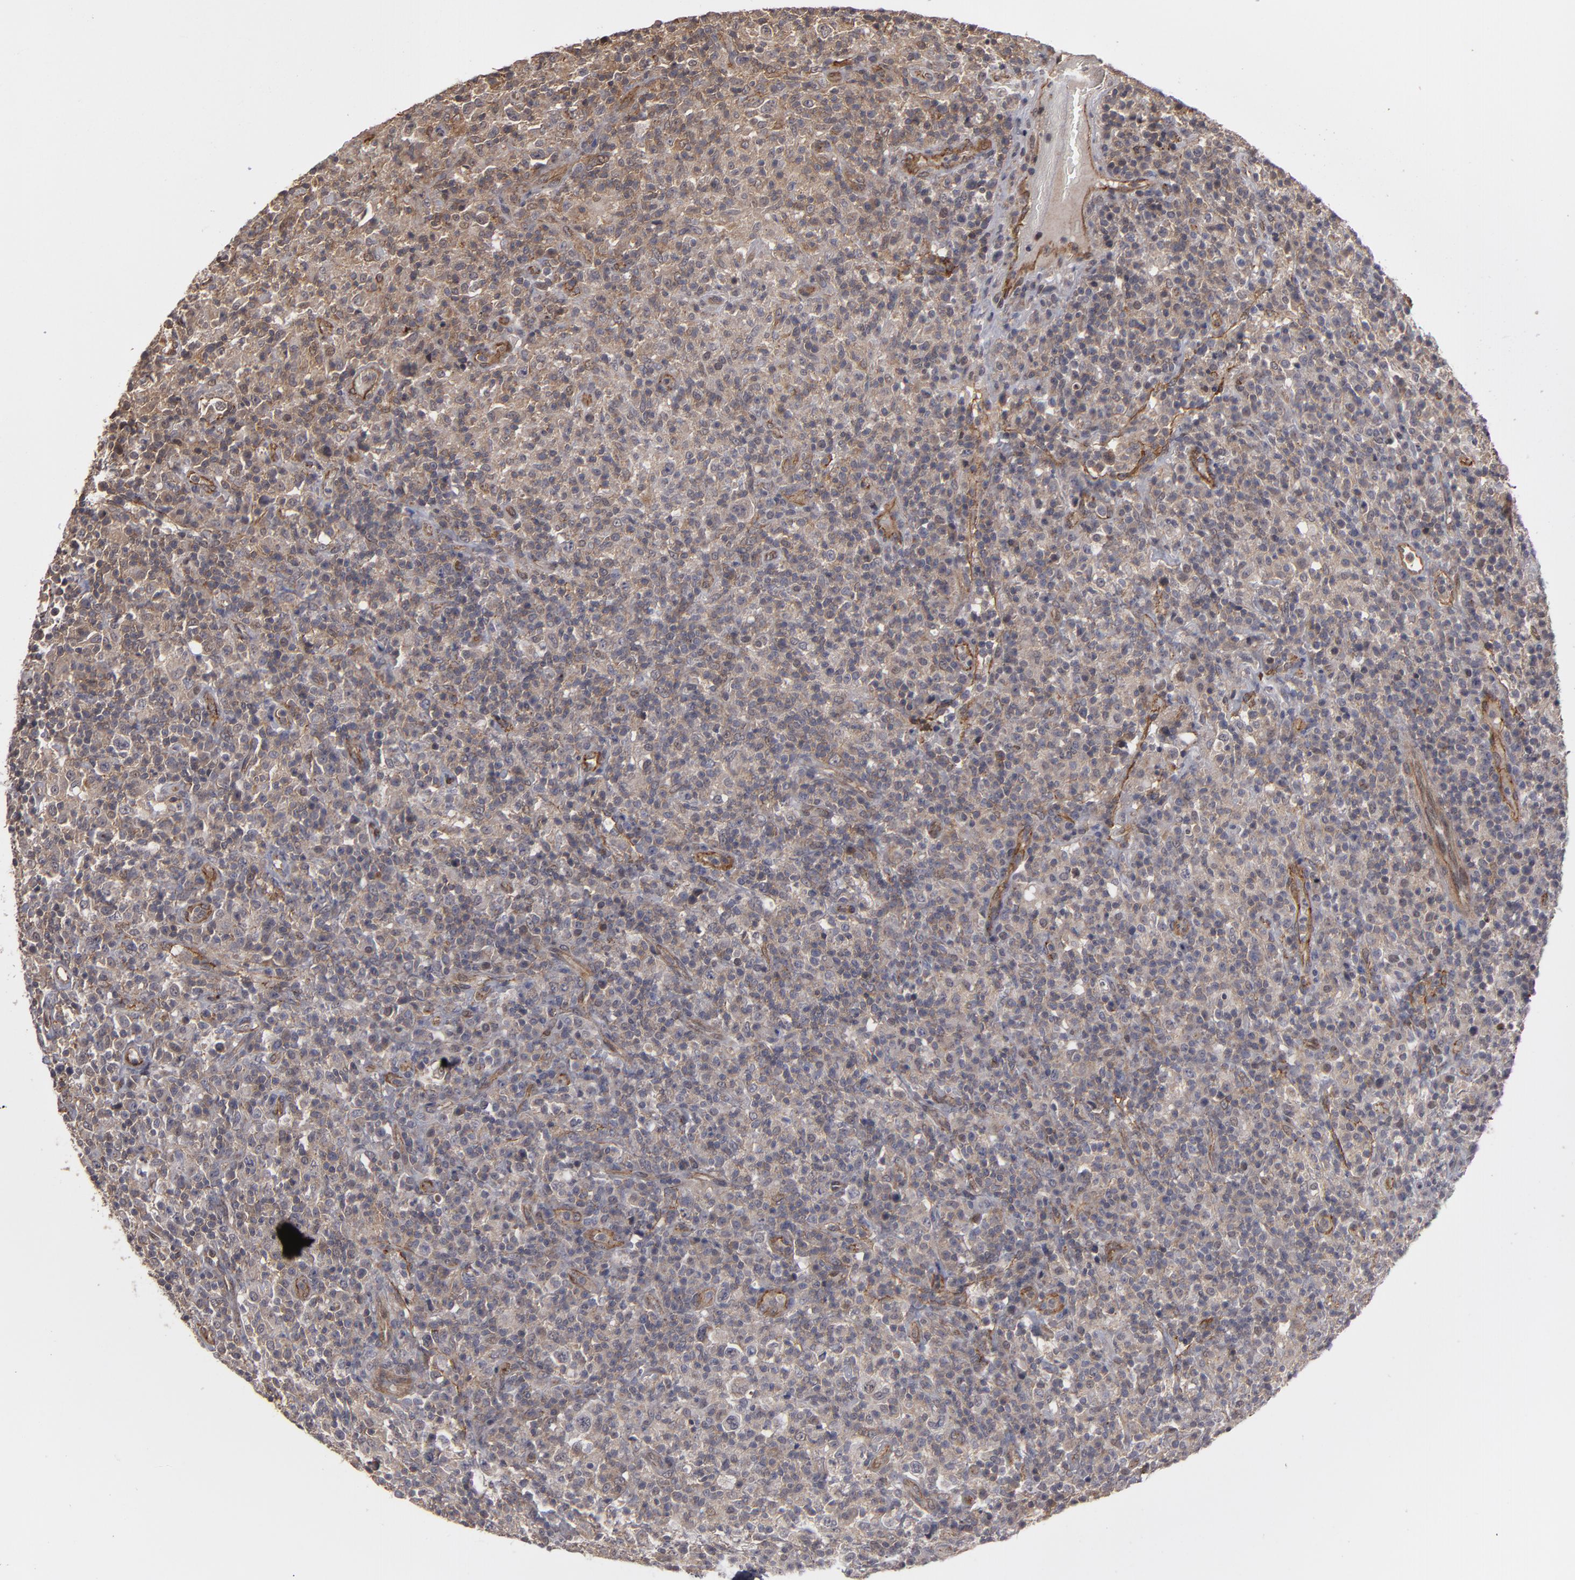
{"staining": {"intensity": "moderate", "quantity": "25%-75%", "location": "cytoplasmic/membranous"}, "tissue": "lymphoma", "cell_type": "Tumor cells", "image_type": "cancer", "snomed": [{"axis": "morphology", "description": "Hodgkin's disease, NOS"}, {"axis": "topography", "description": "Lymph node"}], "caption": "IHC histopathology image of lymphoma stained for a protein (brown), which exhibits medium levels of moderate cytoplasmic/membranous expression in approximately 25%-75% of tumor cells.", "gene": "TJP1", "patient": {"sex": "male", "age": 65}}